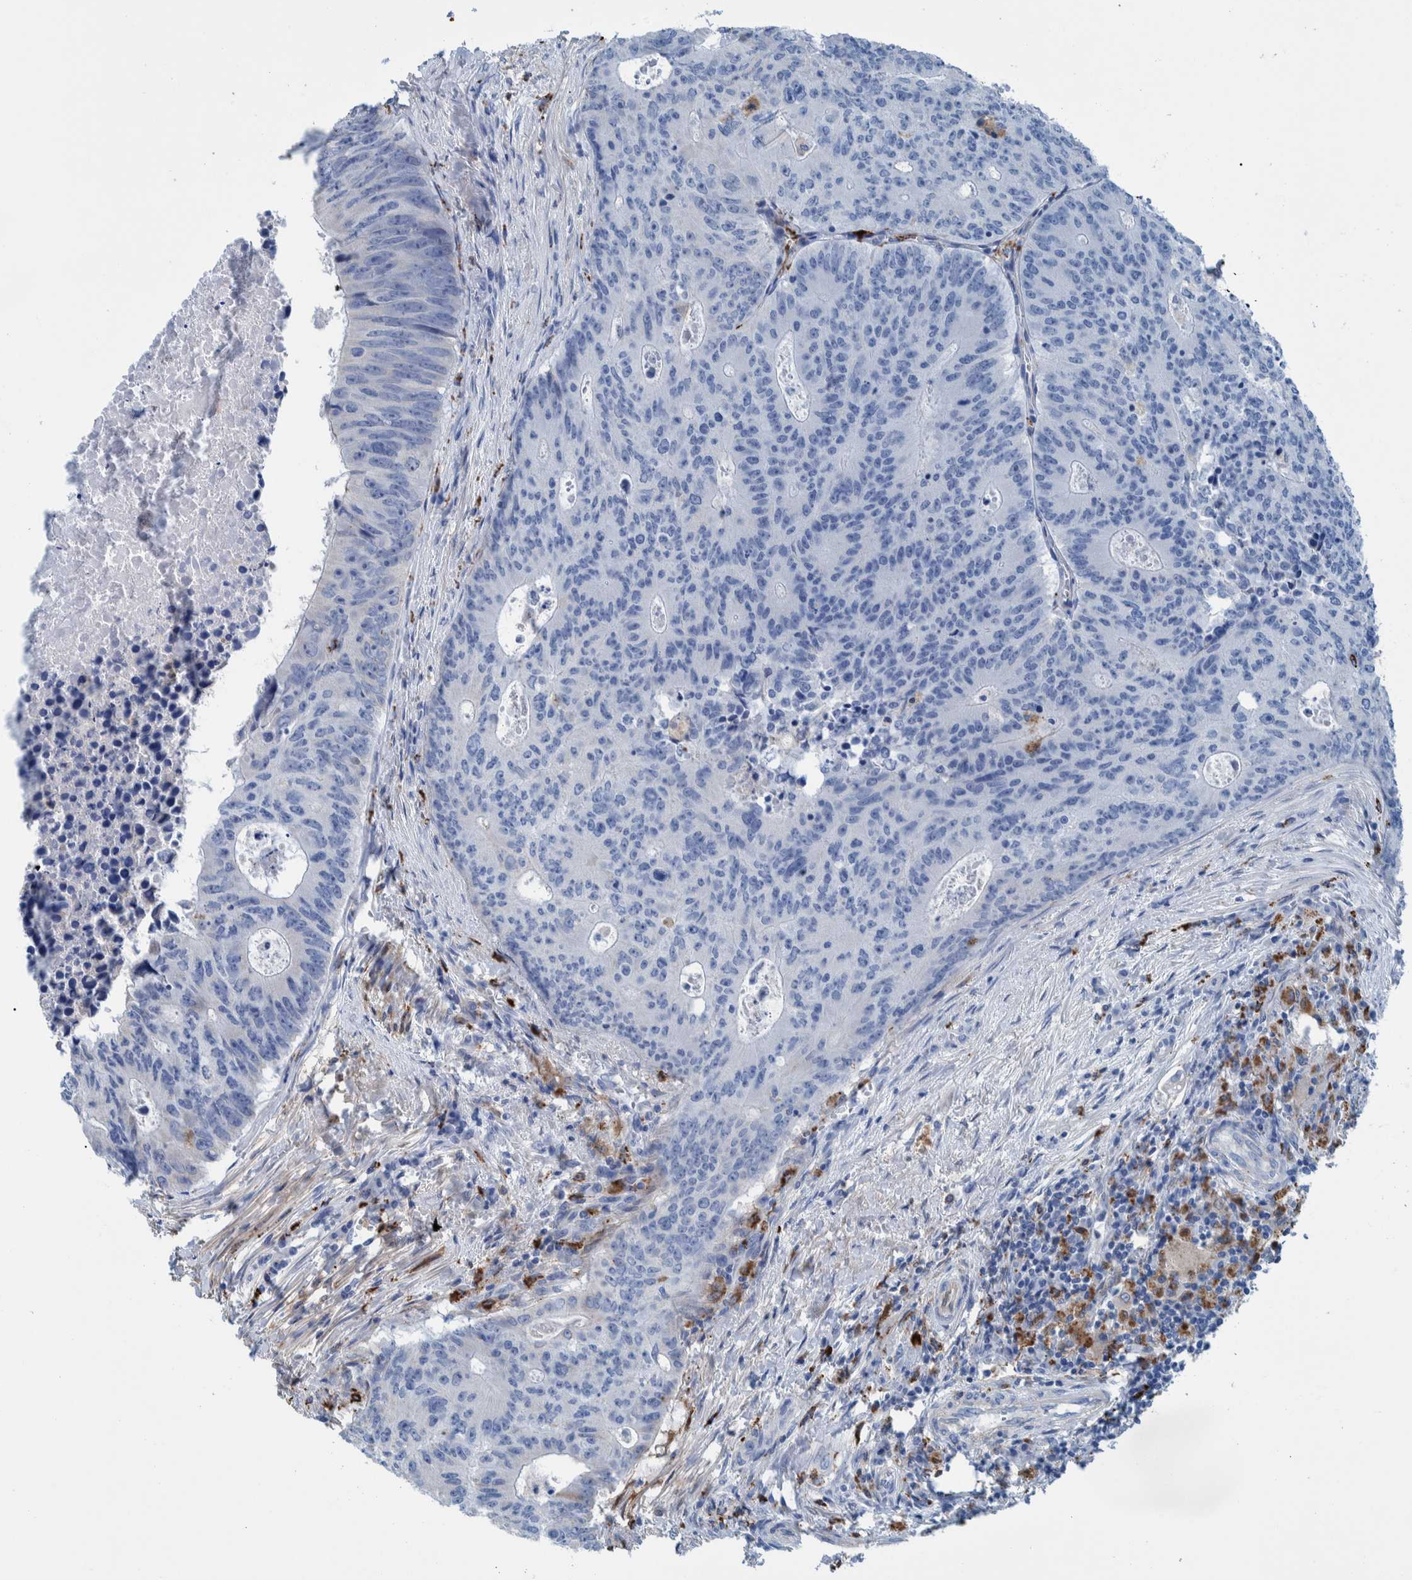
{"staining": {"intensity": "negative", "quantity": "none", "location": "none"}, "tissue": "colorectal cancer", "cell_type": "Tumor cells", "image_type": "cancer", "snomed": [{"axis": "morphology", "description": "Adenocarcinoma, NOS"}, {"axis": "topography", "description": "Colon"}], "caption": "DAB immunohistochemical staining of colorectal cancer shows no significant staining in tumor cells.", "gene": "IDO1", "patient": {"sex": "male", "age": 87}}